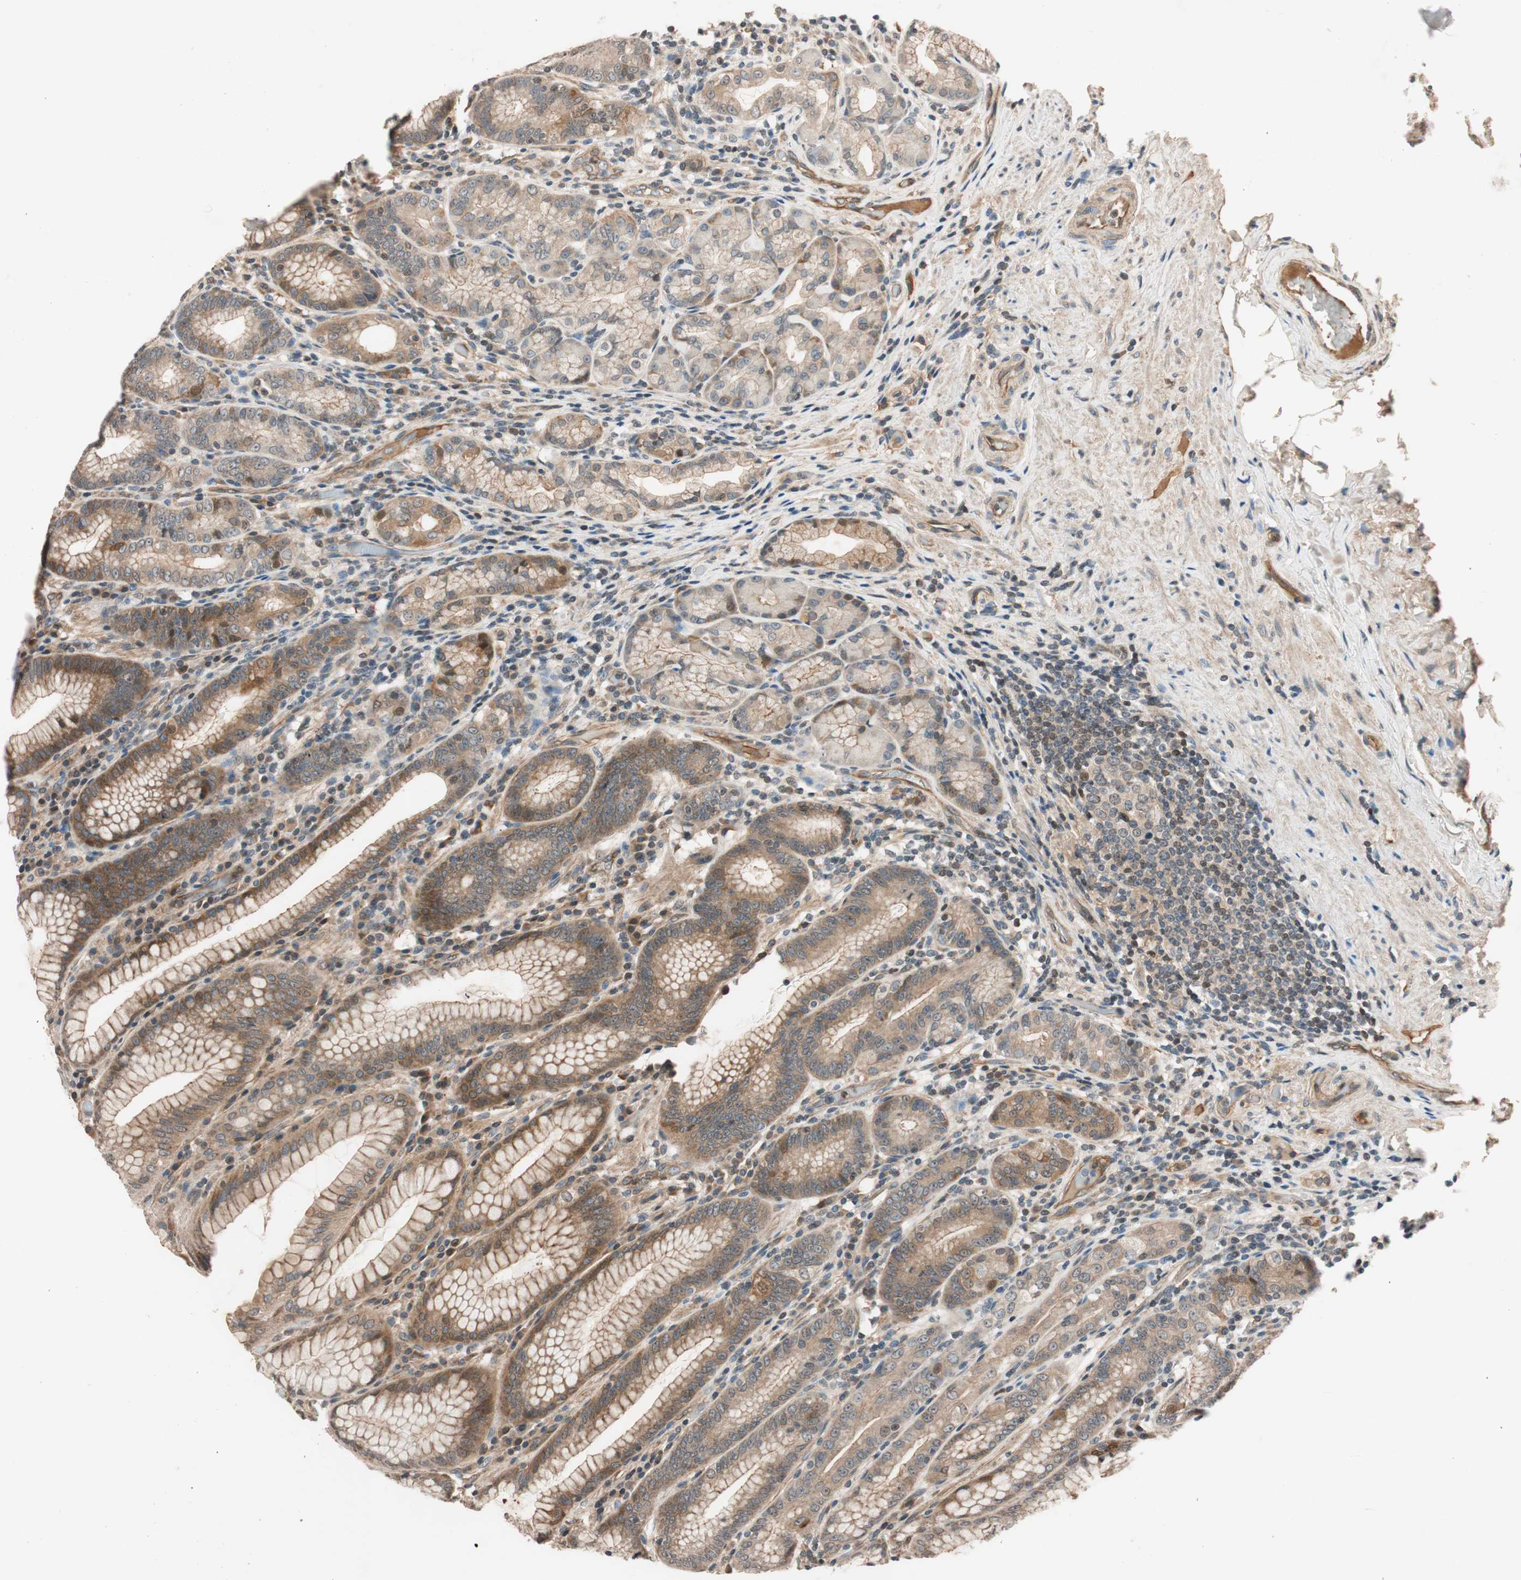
{"staining": {"intensity": "moderate", "quantity": ">75%", "location": "cytoplasmic/membranous"}, "tissue": "stomach", "cell_type": "Glandular cells", "image_type": "normal", "snomed": [{"axis": "morphology", "description": "Normal tissue, NOS"}, {"axis": "topography", "description": "Stomach, lower"}], "caption": "Immunohistochemistry (IHC) staining of unremarkable stomach, which reveals medium levels of moderate cytoplasmic/membranous staining in approximately >75% of glandular cells indicating moderate cytoplasmic/membranous protein expression. The staining was performed using DAB (brown) for protein detection and nuclei were counterstained in hematoxylin (blue).", "gene": "GCLM", "patient": {"sex": "female", "age": 76}}